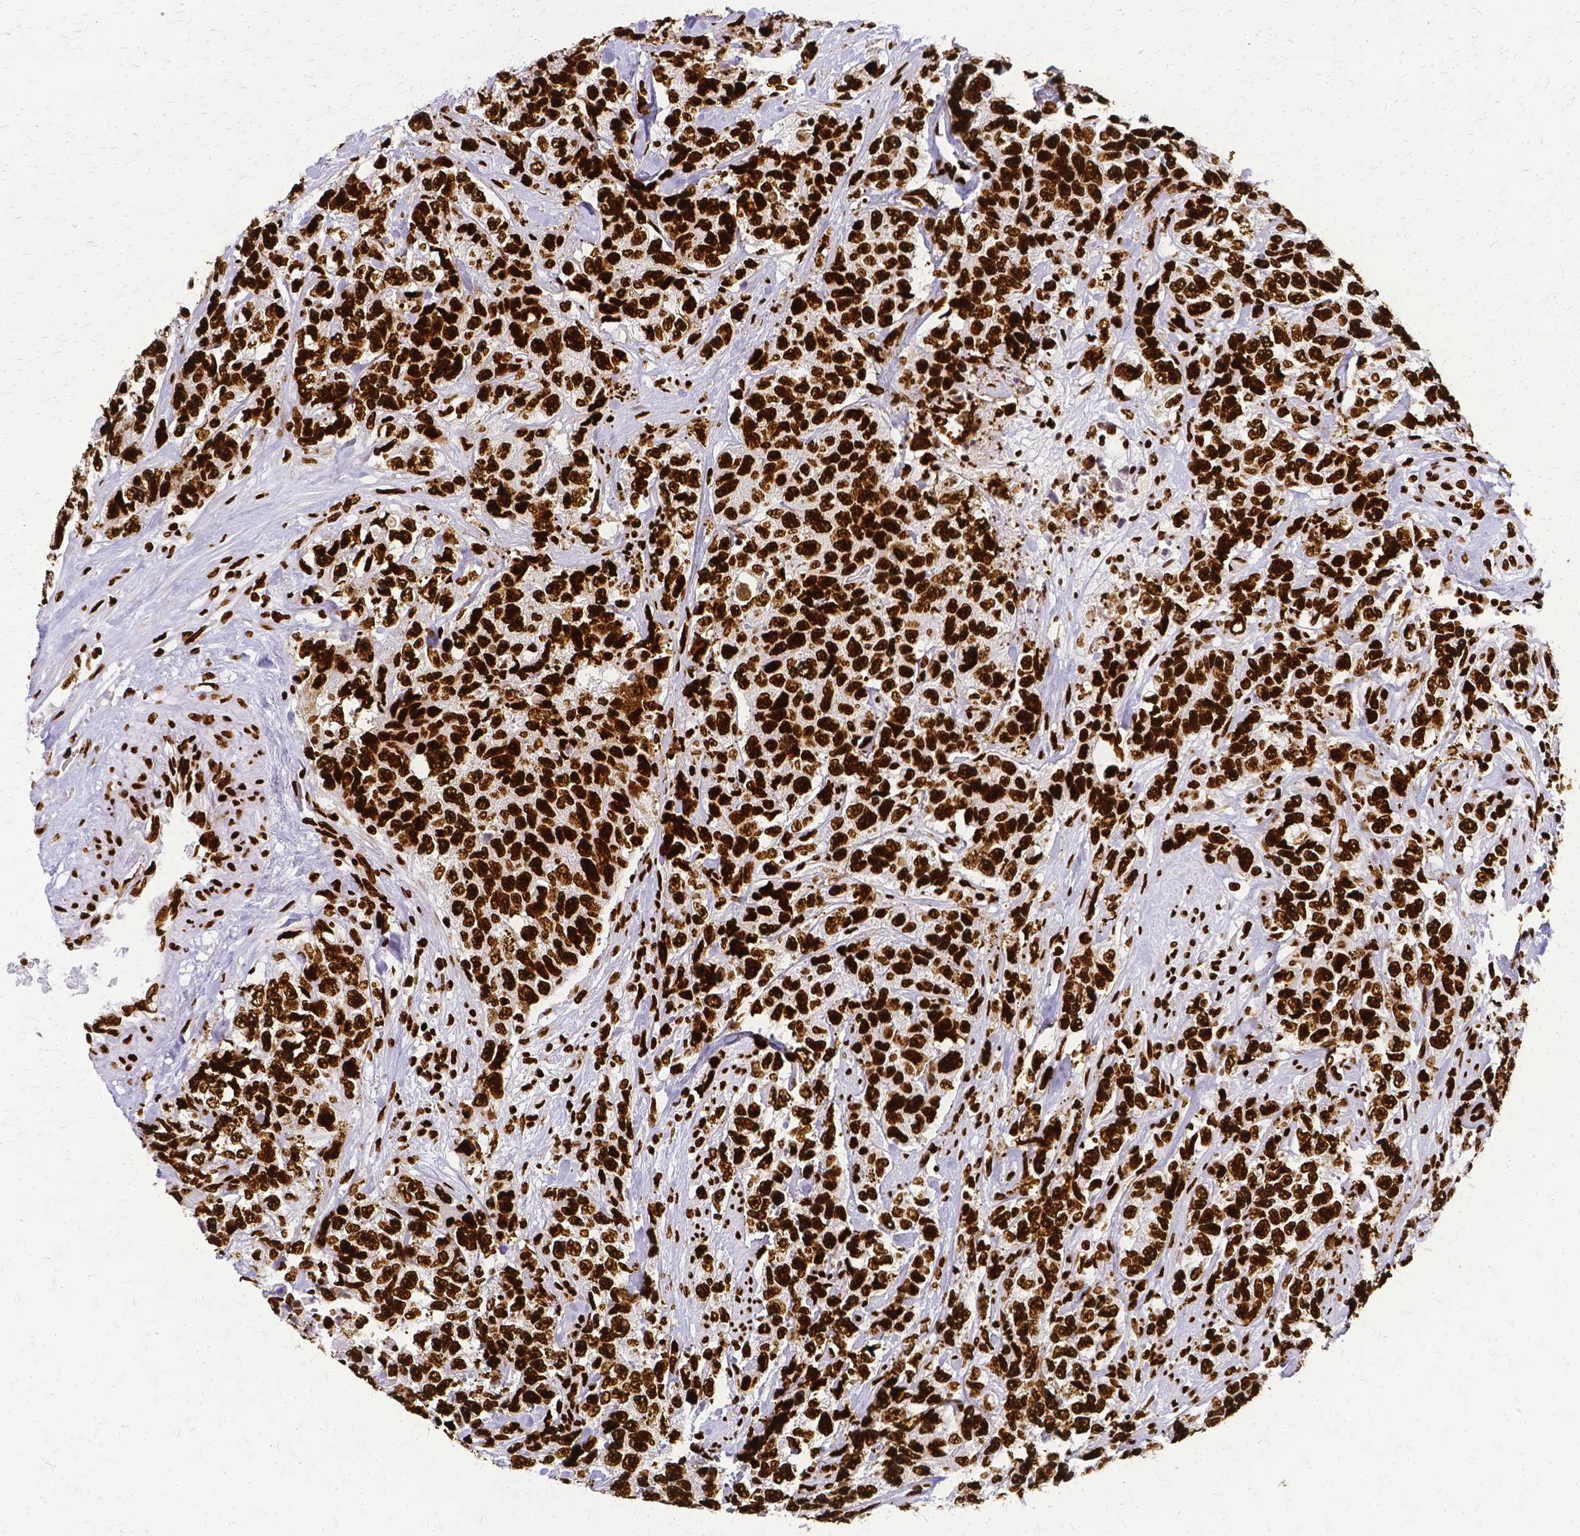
{"staining": {"intensity": "strong", "quantity": ">75%", "location": "nuclear"}, "tissue": "urothelial cancer", "cell_type": "Tumor cells", "image_type": "cancer", "snomed": [{"axis": "morphology", "description": "Urothelial carcinoma, High grade"}, {"axis": "topography", "description": "Urinary bladder"}], "caption": "Strong nuclear positivity for a protein is present in about >75% of tumor cells of urothelial cancer using immunohistochemistry (IHC).", "gene": "SFPQ", "patient": {"sex": "female", "age": 78}}